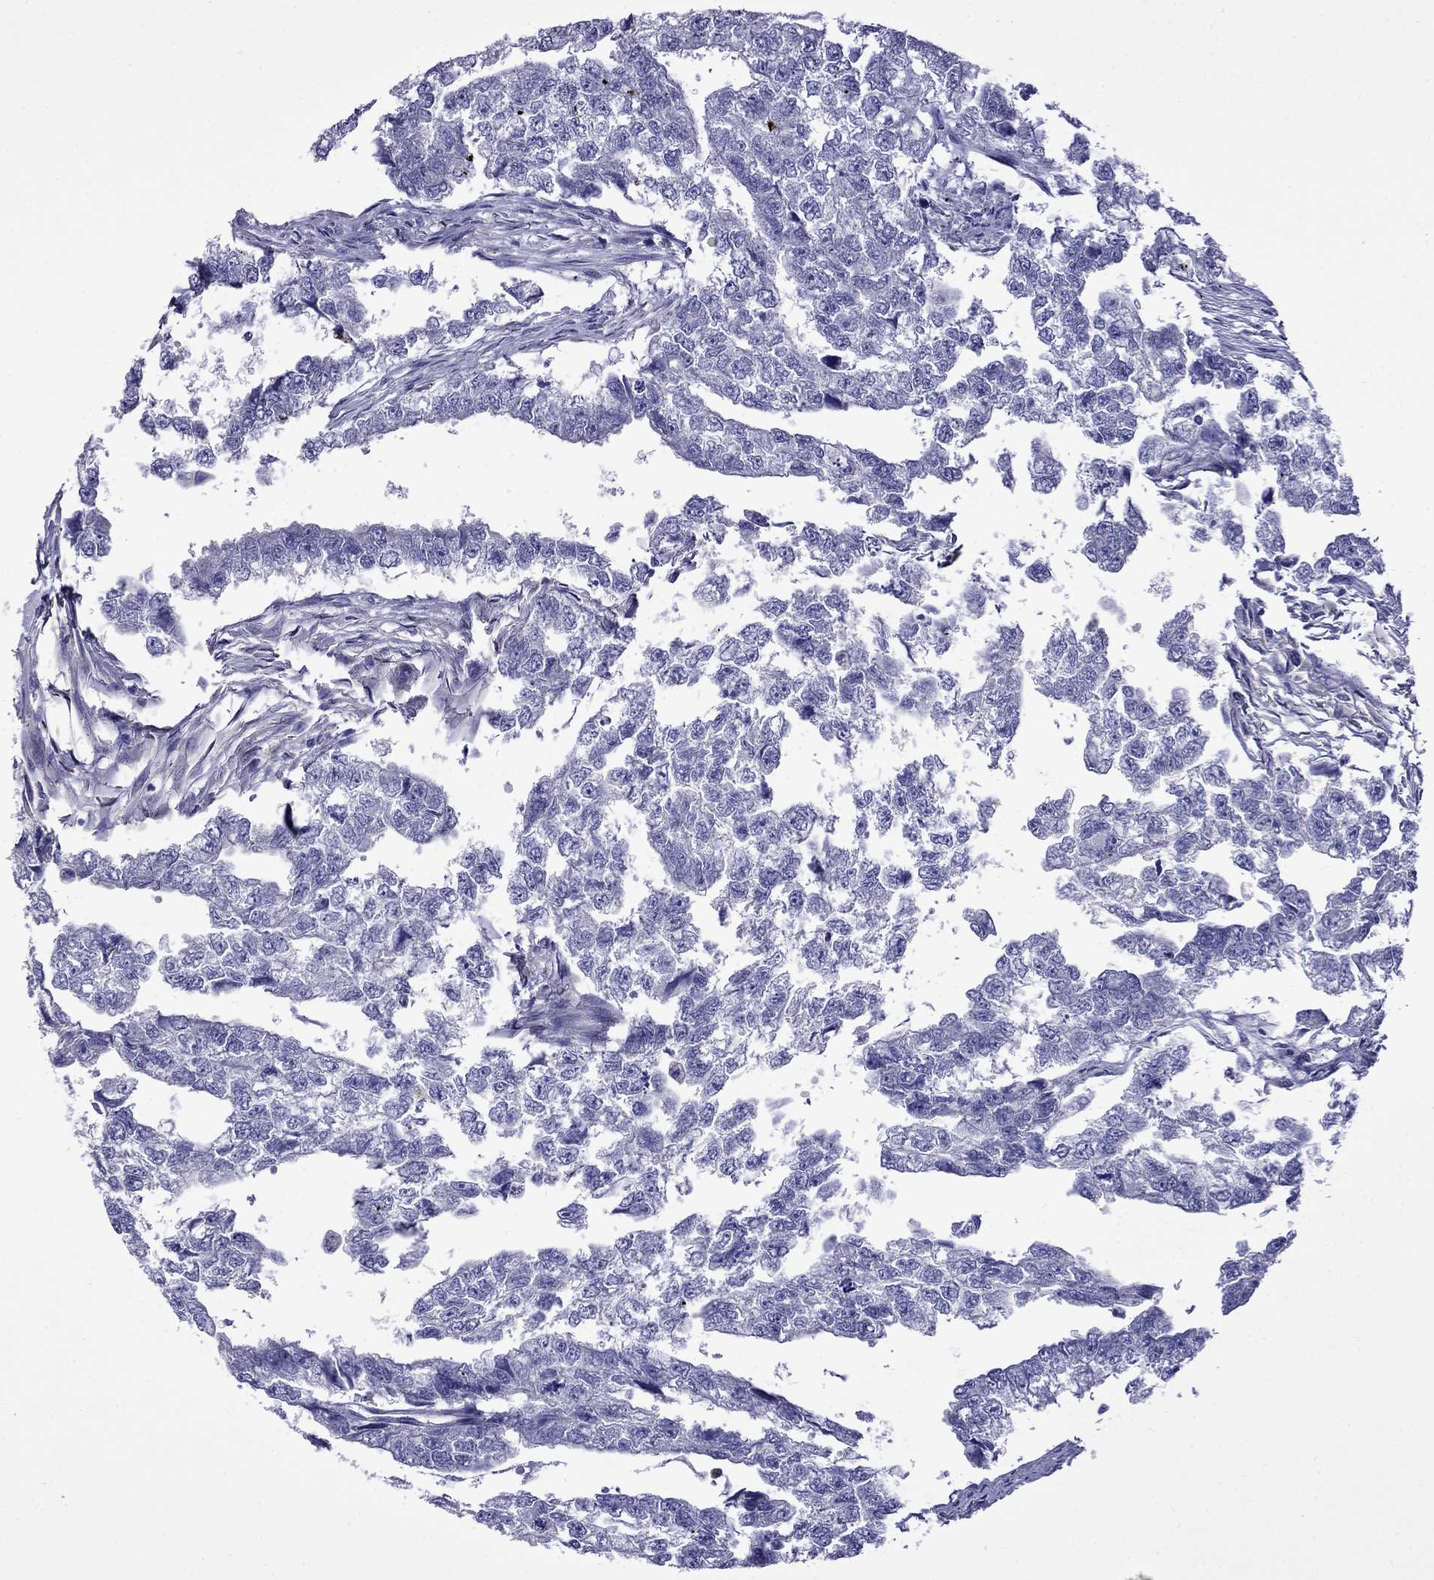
{"staining": {"intensity": "negative", "quantity": "none", "location": "none"}, "tissue": "testis cancer", "cell_type": "Tumor cells", "image_type": "cancer", "snomed": [{"axis": "morphology", "description": "Carcinoma, Embryonal, NOS"}, {"axis": "morphology", "description": "Teratoma, malignant, NOS"}, {"axis": "topography", "description": "Testis"}], "caption": "Testis cancer was stained to show a protein in brown. There is no significant expression in tumor cells.", "gene": "STAR", "patient": {"sex": "male", "age": 44}}